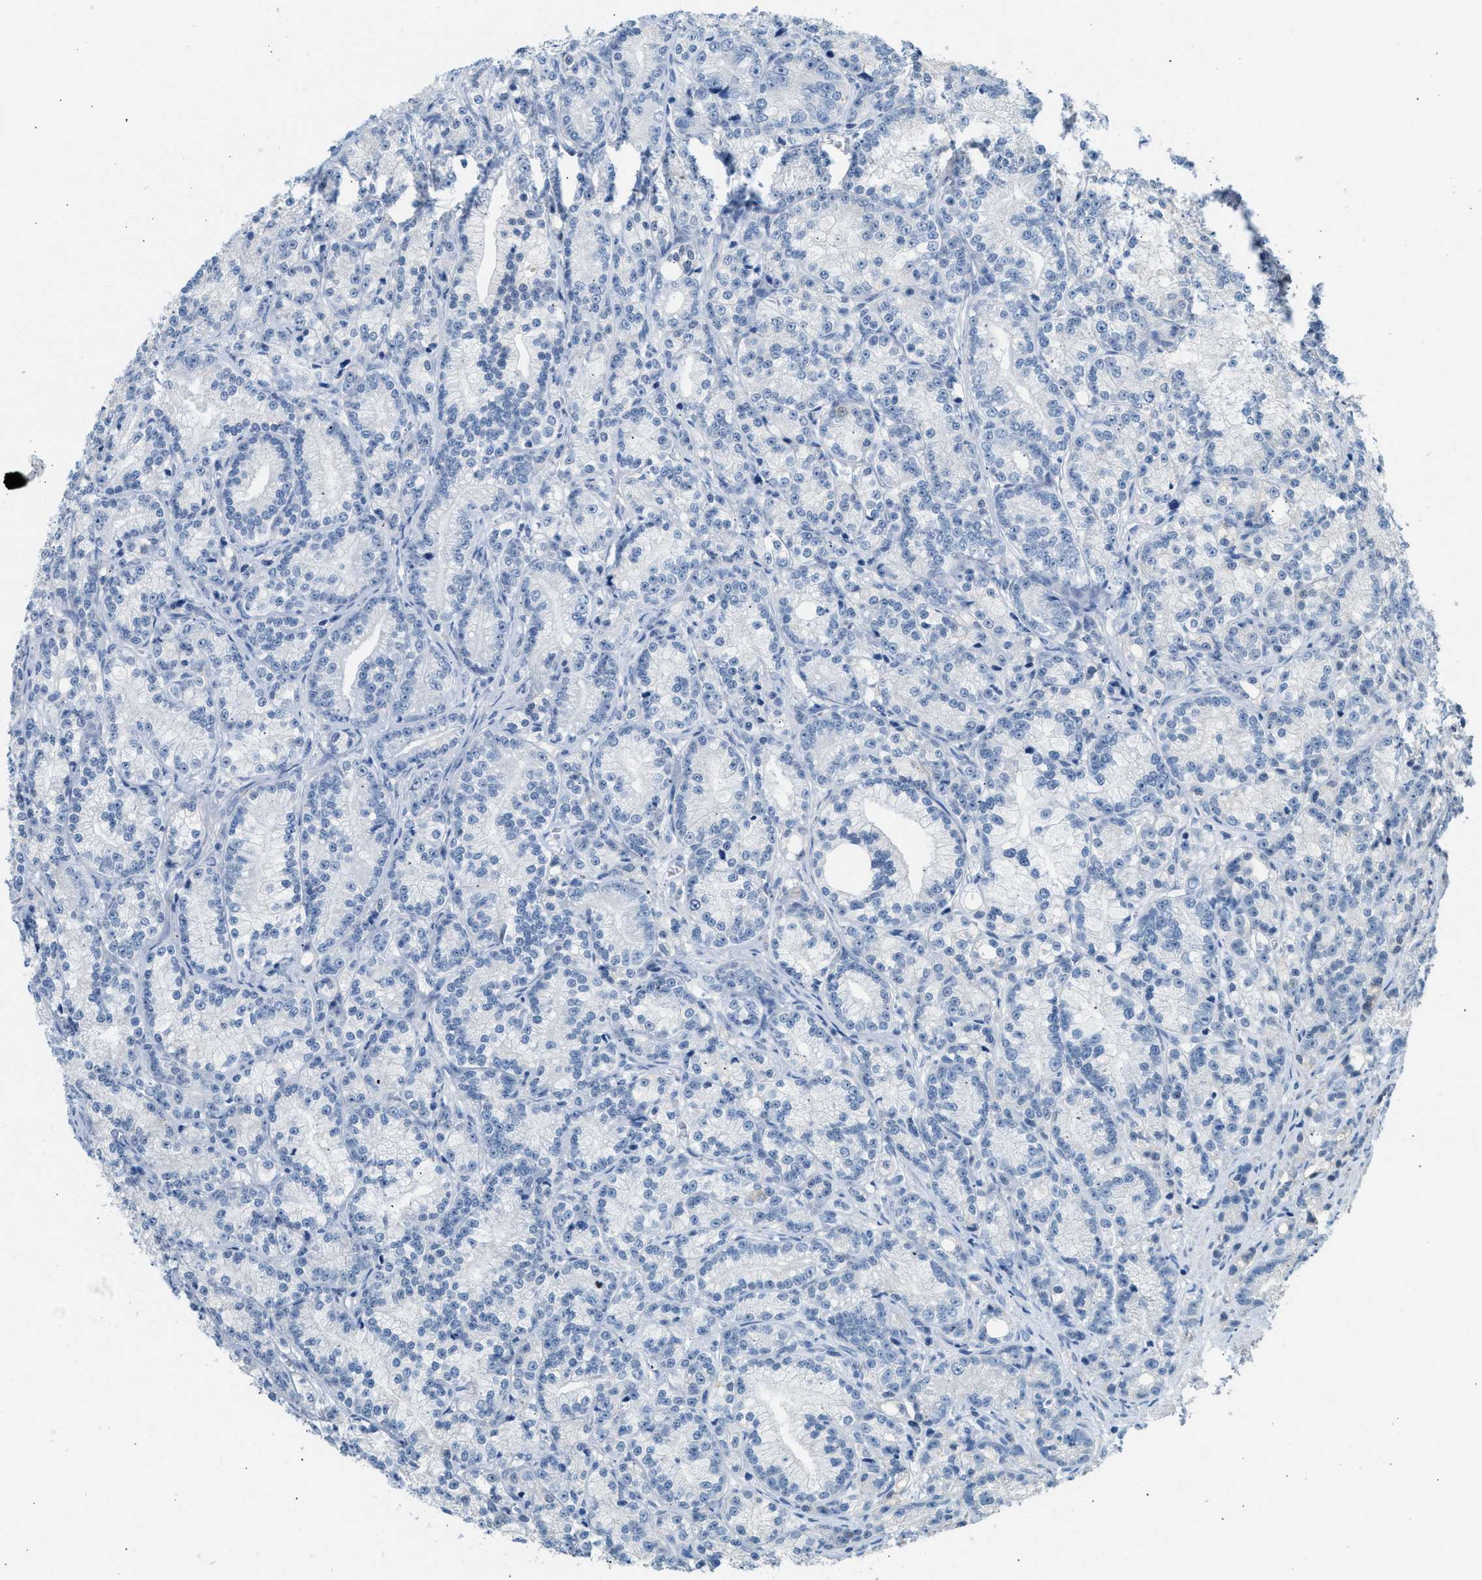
{"staining": {"intensity": "negative", "quantity": "none", "location": "none"}, "tissue": "prostate cancer", "cell_type": "Tumor cells", "image_type": "cancer", "snomed": [{"axis": "morphology", "description": "Adenocarcinoma, Low grade"}, {"axis": "topography", "description": "Prostate"}], "caption": "Immunohistochemistry (IHC) image of neoplastic tissue: prostate adenocarcinoma (low-grade) stained with DAB (3,3'-diaminobenzidine) reveals no significant protein positivity in tumor cells.", "gene": "SPAM1", "patient": {"sex": "male", "age": 89}}